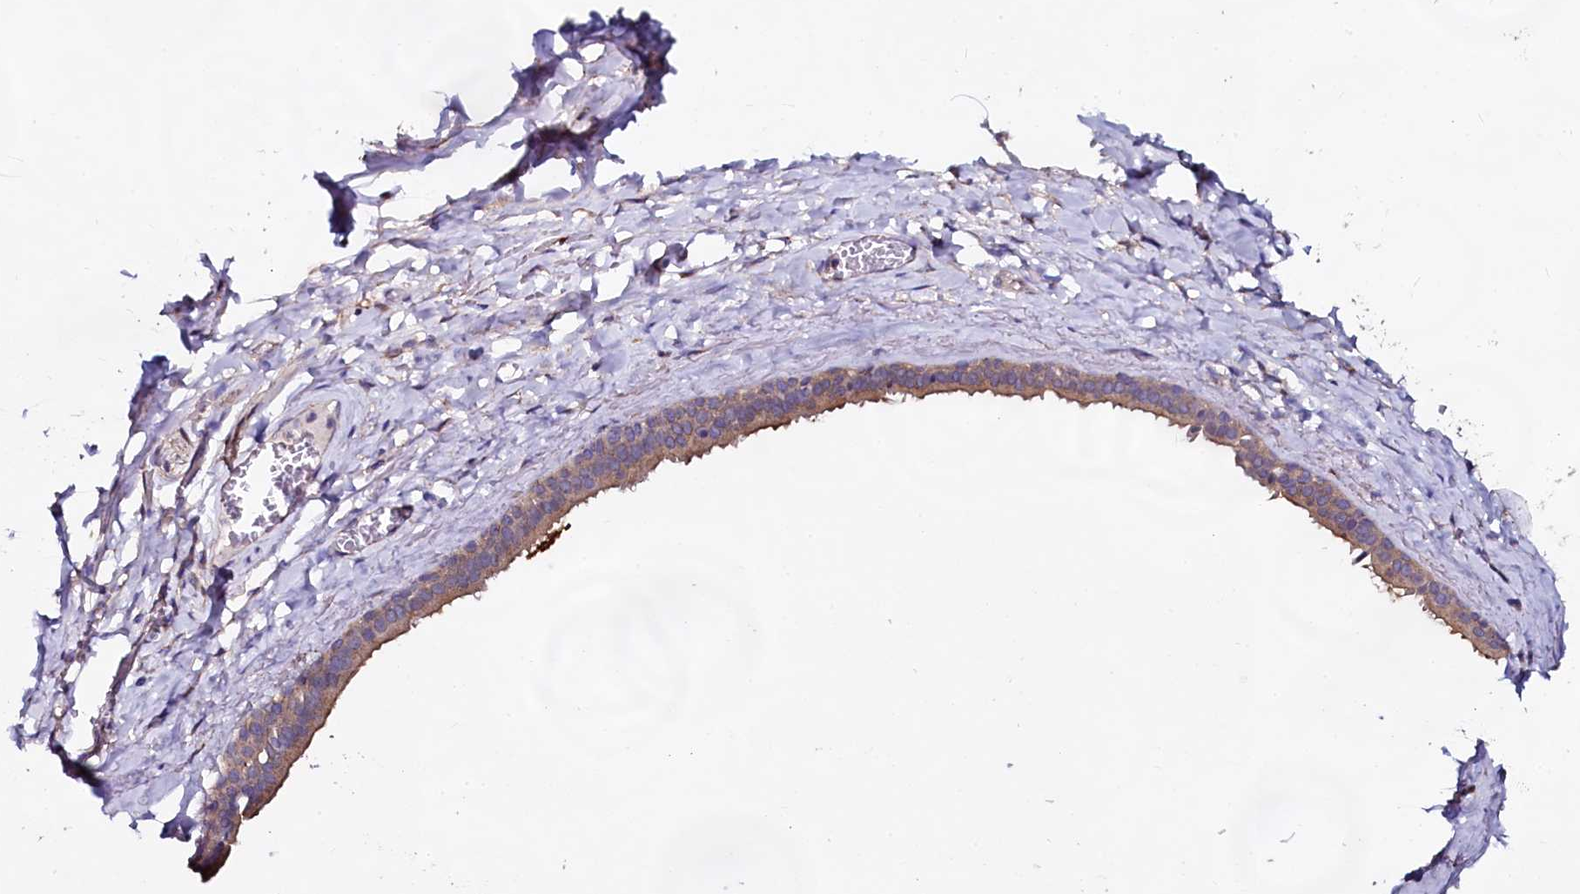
{"staining": {"intensity": "moderate", "quantity": "<25%", "location": "cytoplasmic/membranous"}, "tissue": "adipose tissue", "cell_type": "Adipocytes", "image_type": "normal", "snomed": [{"axis": "morphology", "description": "Normal tissue, NOS"}, {"axis": "topography", "description": "Salivary gland"}, {"axis": "topography", "description": "Peripheral nerve tissue"}], "caption": "Moderate cytoplasmic/membranous expression is seen in about <25% of adipocytes in unremarkable adipose tissue. The protein is shown in brown color, while the nuclei are stained blue.", "gene": "USPL1", "patient": {"sex": "male", "age": 62}}